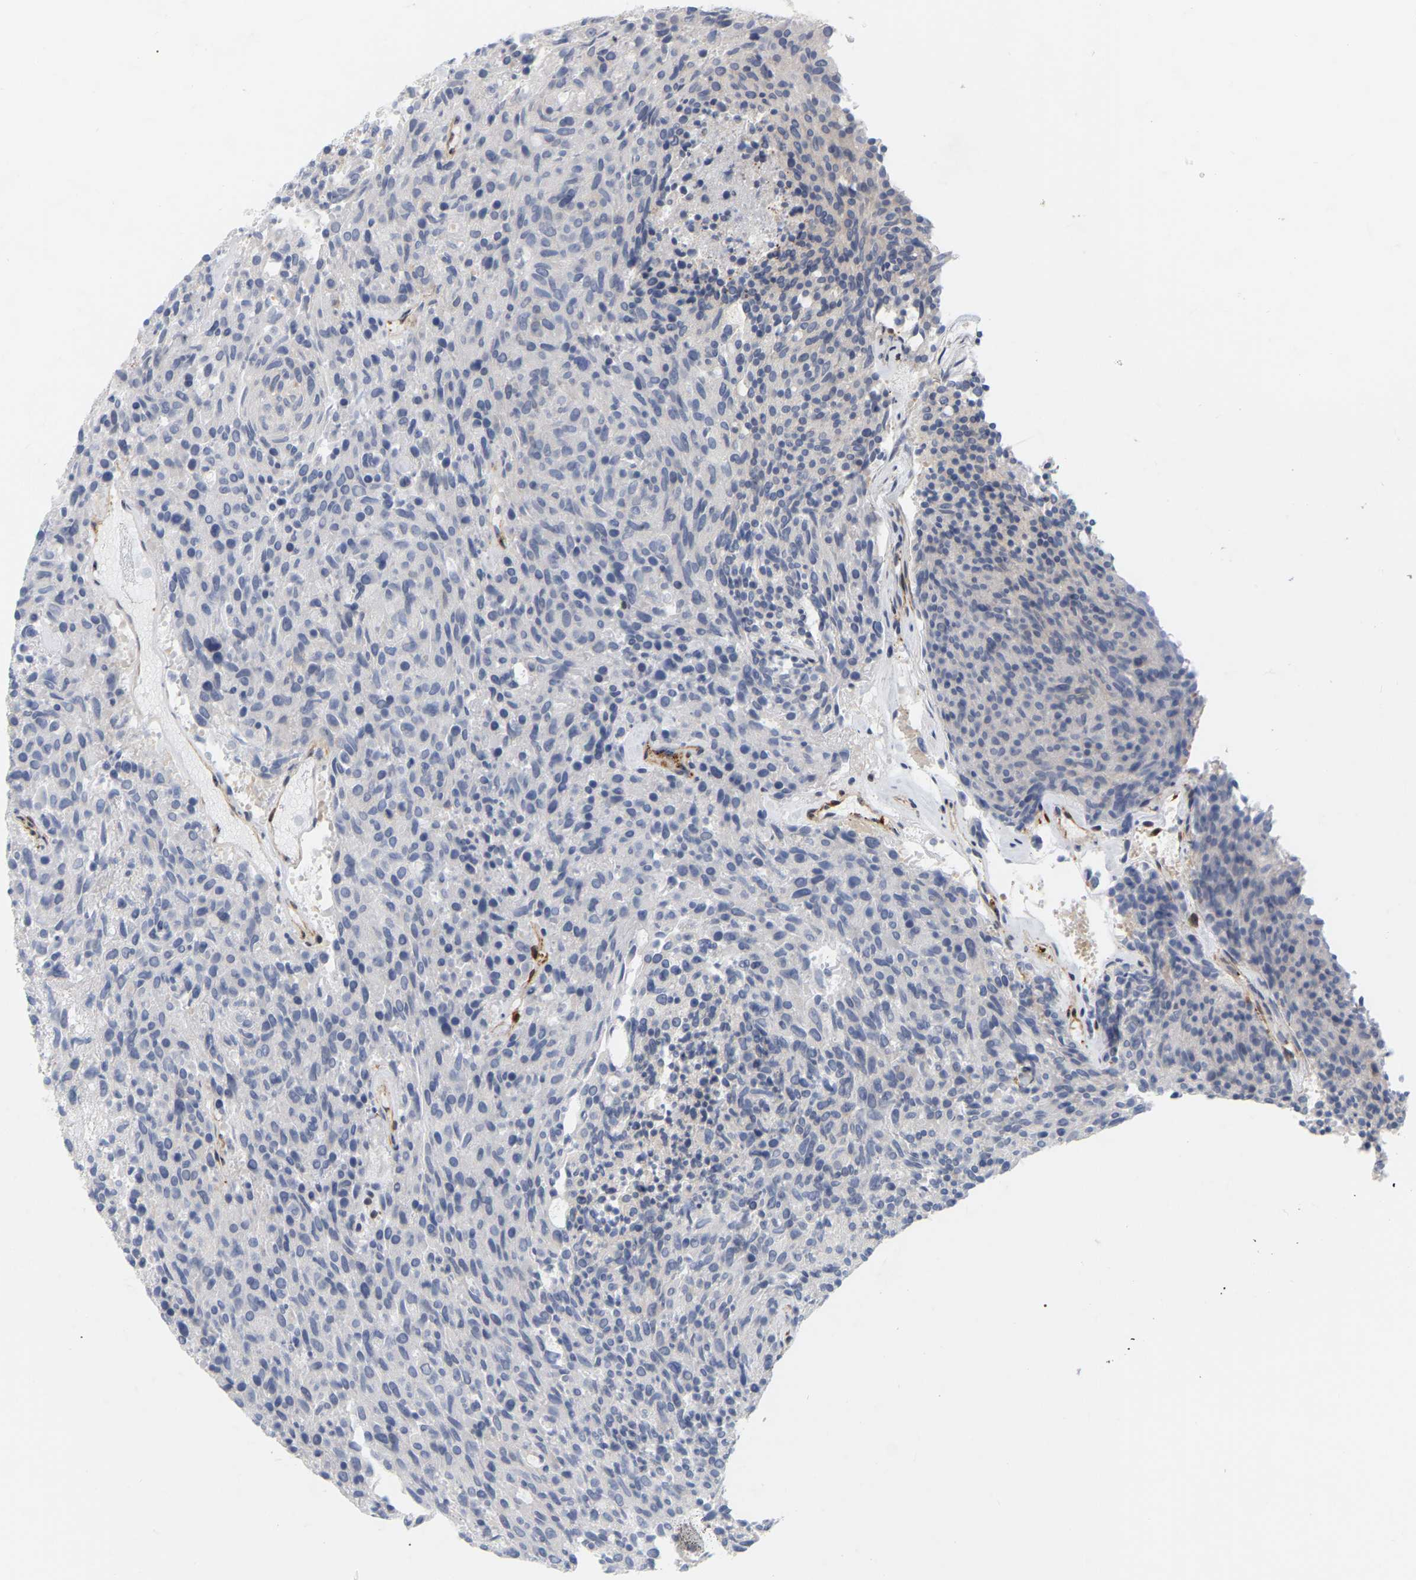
{"staining": {"intensity": "negative", "quantity": "none", "location": "none"}, "tissue": "carcinoid", "cell_type": "Tumor cells", "image_type": "cancer", "snomed": [{"axis": "morphology", "description": "Carcinoid, malignant, NOS"}, {"axis": "topography", "description": "Pancreas"}], "caption": "IHC image of neoplastic tissue: human carcinoid (malignant) stained with DAB displays no significant protein staining in tumor cells. The staining was performed using DAB (3,3'-diaminobenzidine) to visualize the protein expression in brown, while the nuclei were stained in blue with hematoxylin (Magnification: 20x).", "gene": "RAPH1", "patient": {"sex": "female", "age": 54}}